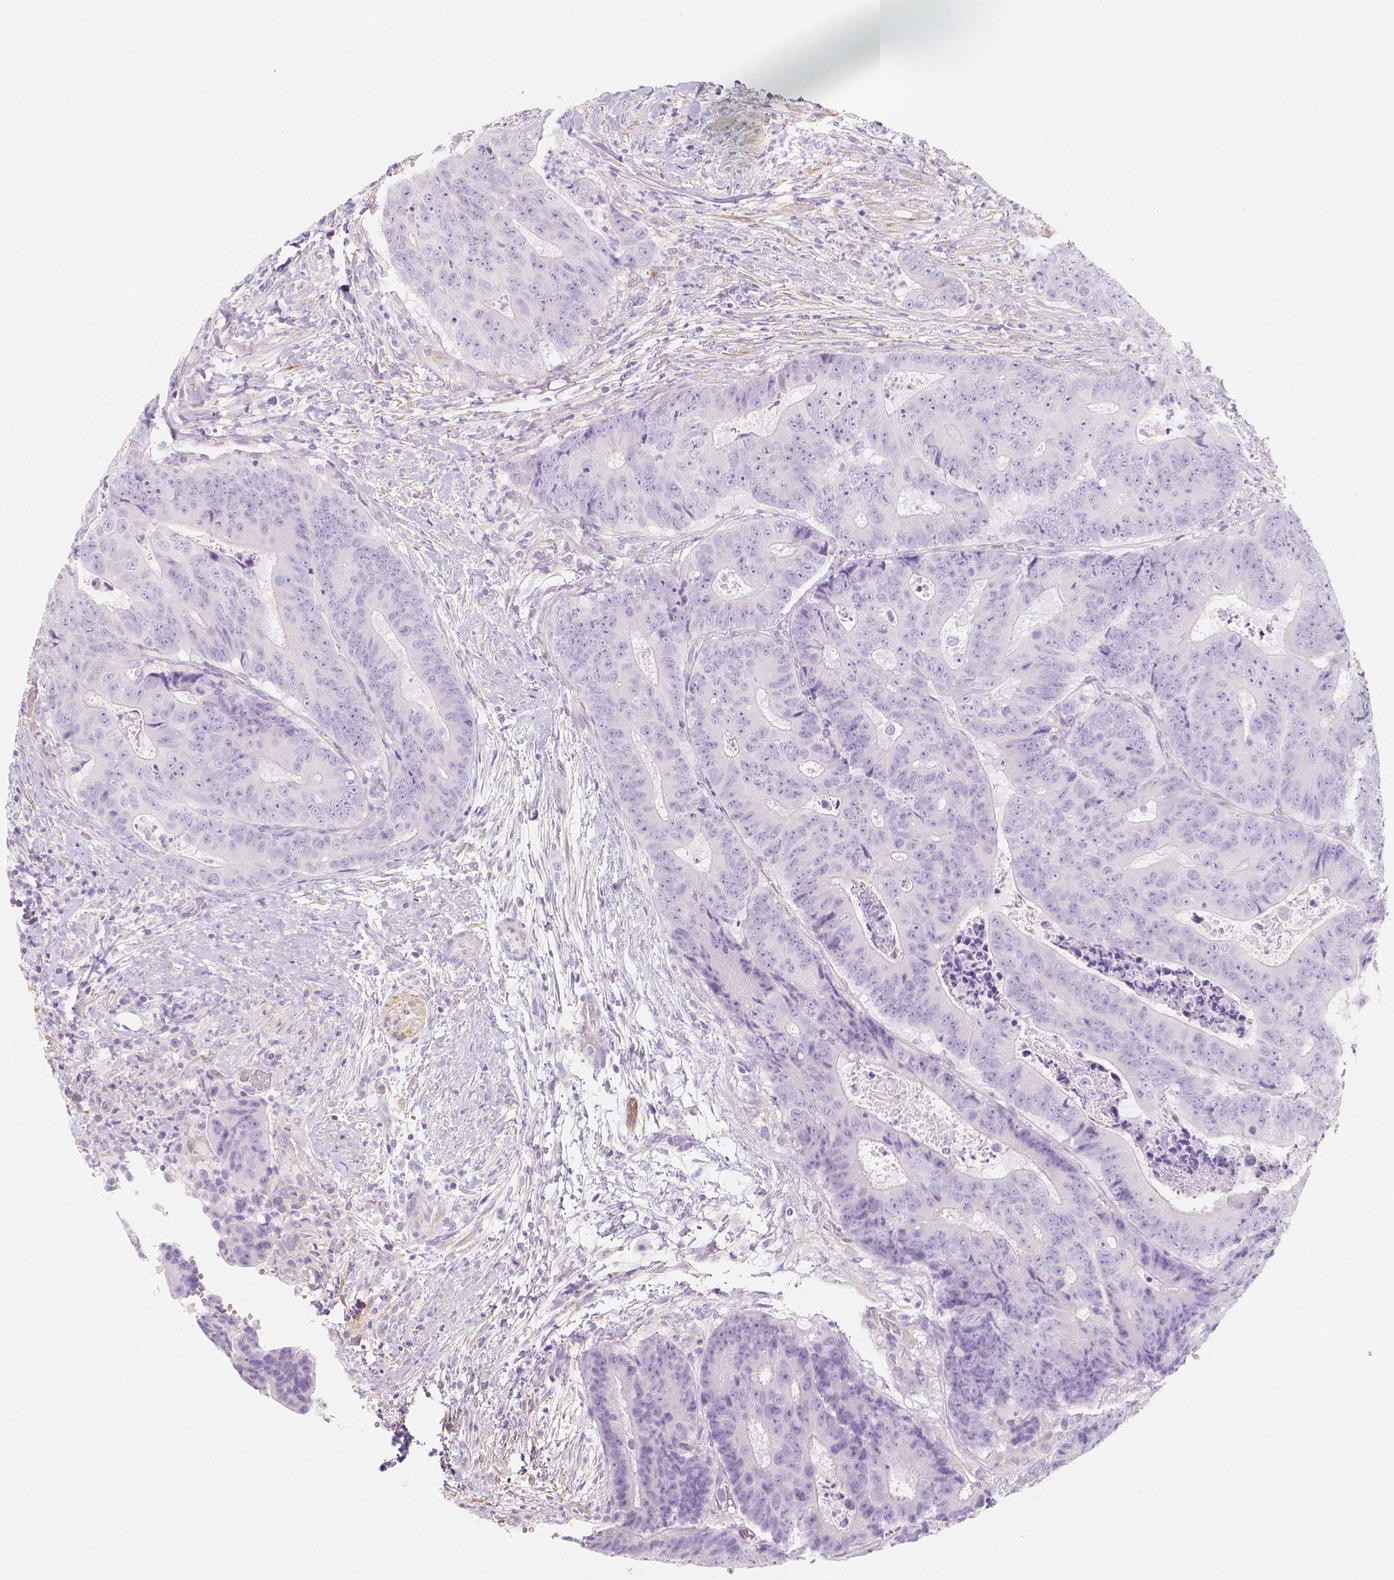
{"staining": {"intensity": "negative", "quantity": "none", "location": "none"}, "tissue": "colorectal cancer", "cell_type": "Tumor cells", "image_type": "cancer", "snomed": [{"axis": "morphology", "description": "Adenocarcinoma, NOS"}, {"axis": "topography", "description": "Colon"}], "caption": "A photomicrograph of human colorectal adenocarcinoma is negative for staining in tumor cells.", "gene": "MAP1A", "patient": {"sex": "female", "age": 48}}